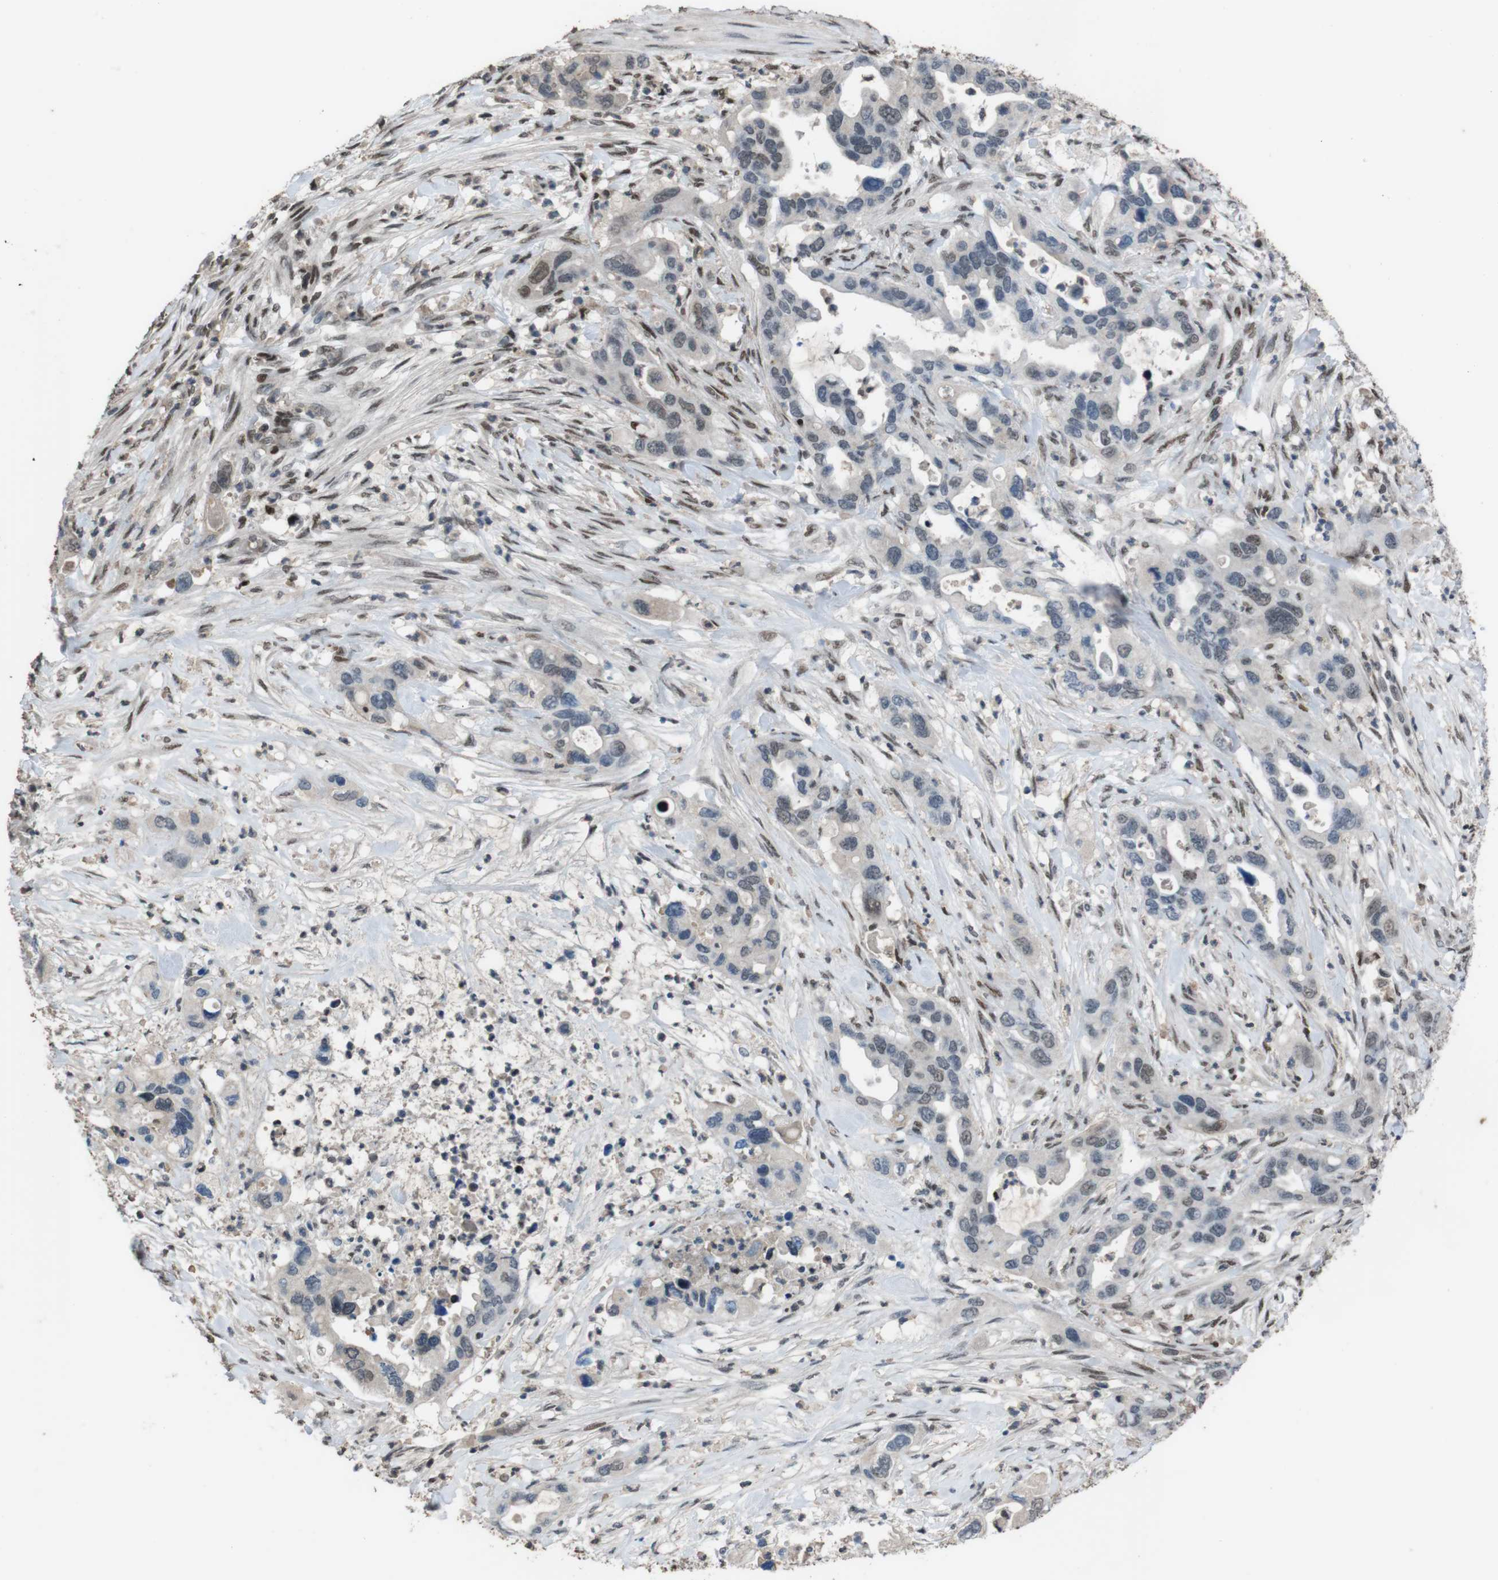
{"staining": {"intensity": "weak", "quantity": ">75%", "location": "nuclear"}, "tissue": "pancreatic cancer", "cell_type": "Tumor cells", "image_type": "cancer", "snomed": [{"axis": "morphology", "description": "Adenocarcinoma, NOS"}, {"axis": "topography", "description": "Pancreas"}], "caption": "The micrograph shows a brown stain indicating the presence of a protein in the nuclear of tumor cells in pancreatic cancer (adenocarcinoma).", "gene": "SUB1", "patient": {"sex": "female", "age": 71}}